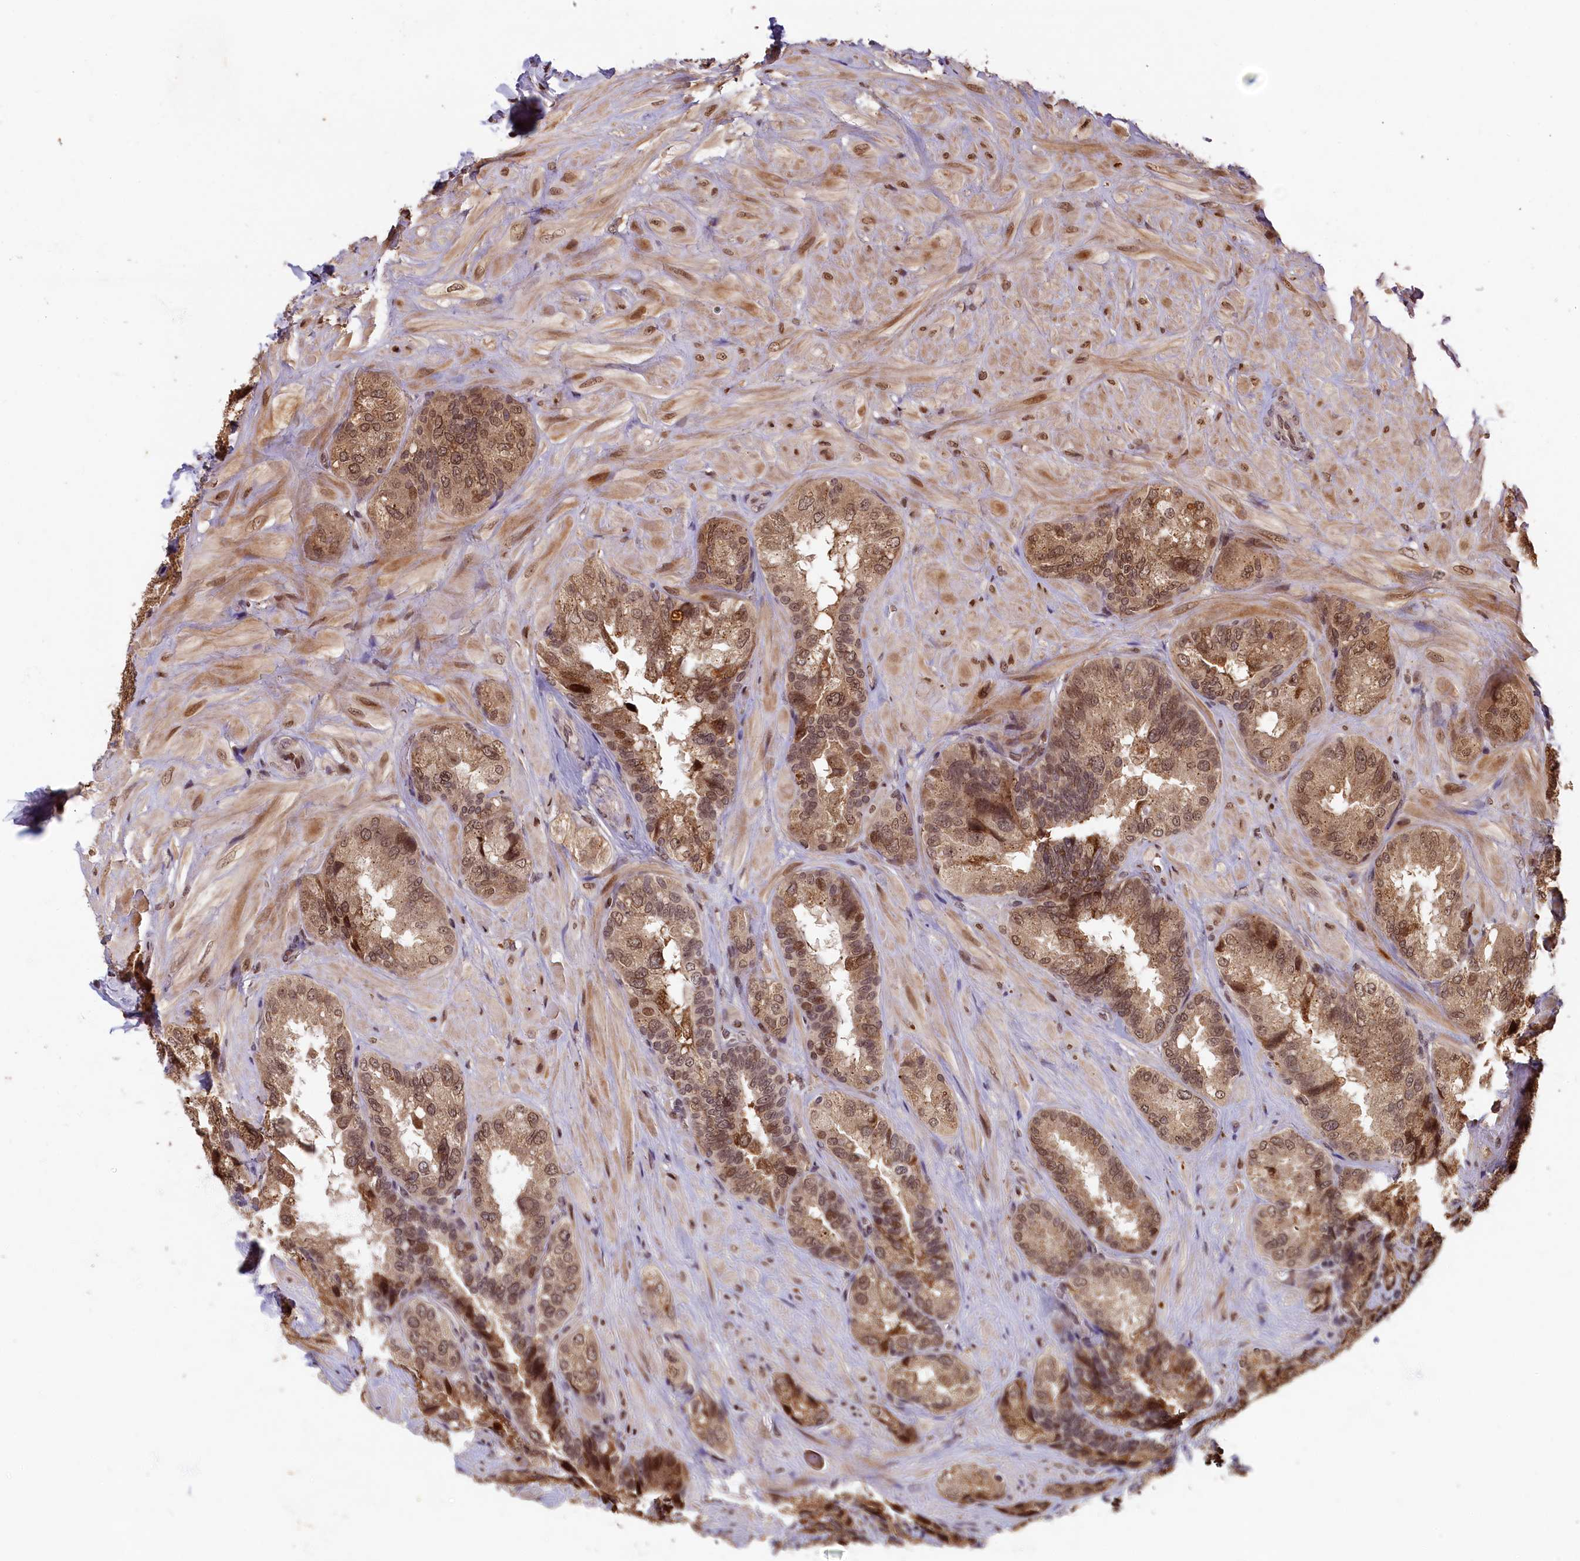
{"staining": {"intensity": "moderate", "quantity": ">75%", "location": "cytoplasmic/membranous,nuclear"}, "tissue": "seminal vesicle", "cell_type": "Glandular cells", "image_type": "normal", "snomed": [{"axis": "morphology", "description": "Normal tissue, NOS"}, {"axis": "topography", "description": "Prostate and seminal vesicle, NOS"}, {"axis": "topography", "description": "Prostate"}, {"axis": "topography", "description": "Seminal veicle"}], "caption": "The immunohistochemical stain shows moderate cytoplasmic/membranous,nuclear staining in glandular cells of benign seminal vesicle.", "gene": "CKAP2L", "patient": {"sex": "male", "age": 67}}